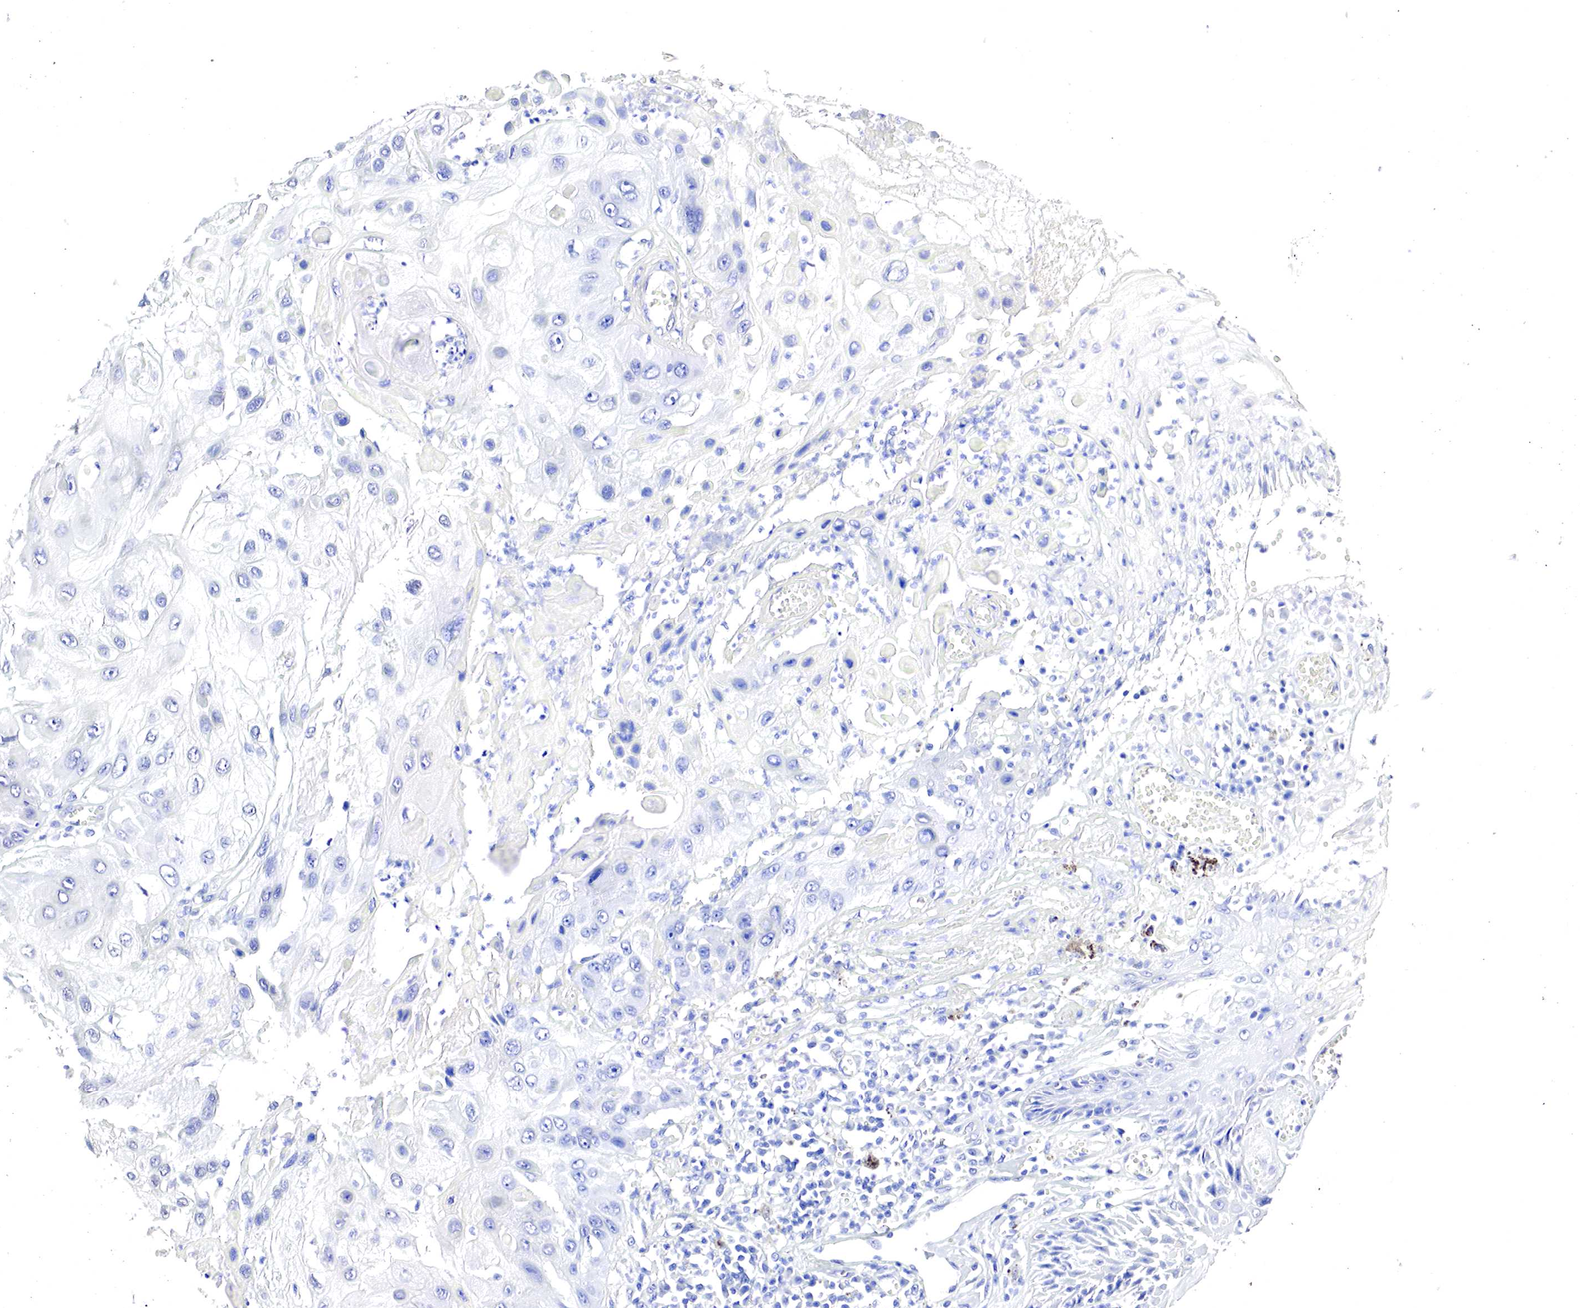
{"staining": {"intensity": "negative", "quantity": "none", "location": "none"}, "tissue": "skin cancer", "cell_type": "Tumor cells", "image_type": "cancer", "snomed": [{"axis": "morphology", "description": "Squamous cell carcinoma, NOS"}, {"axis": "topography", "description": "Skin"}, {"axis": "topography", "description": "Anal"}], "caption": "Image shows no significant protein positivity in tumor cells of skin squamous cell carcinoma.", "gene": "OTC", "patient": {"sex": "male", "age": 61}}